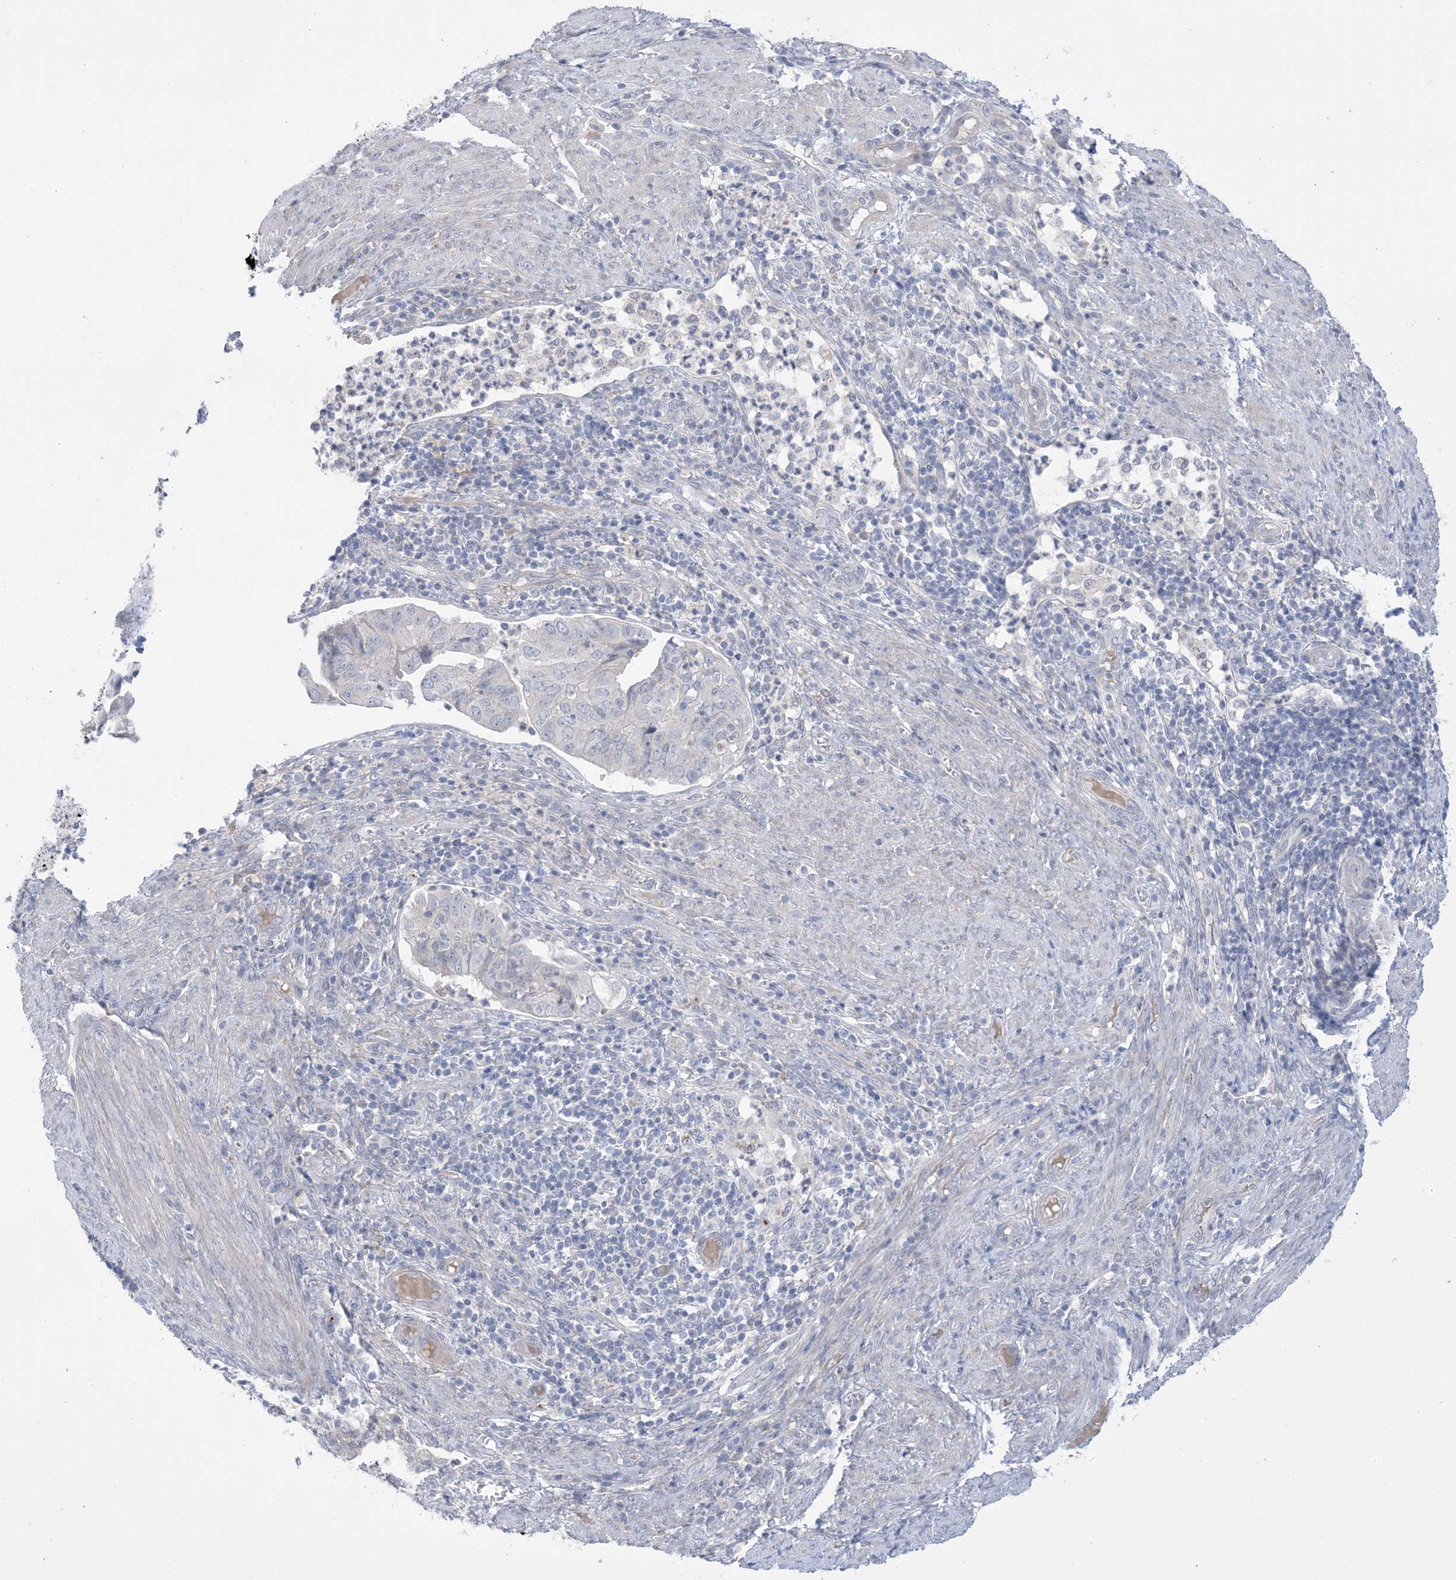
{"staining": {"intensity": "negative", "quantity": "none", "location": "none"}, "tissue": "endometrial cancer", "cell_type": "Tumor cells", "image_type": "cancer", "snomed": [{"axis": "morphology", "description": "Adenocarcinoma, NOS"}, {"axis": "topography", "description": "Endometrium"}], "caption": "Micrograph shows no protein staining in tumor cells of adenocarcinoma (endometrial) tissue.", "gene": "TTYH1", "patient": {"sex": "female", "age": 51}}